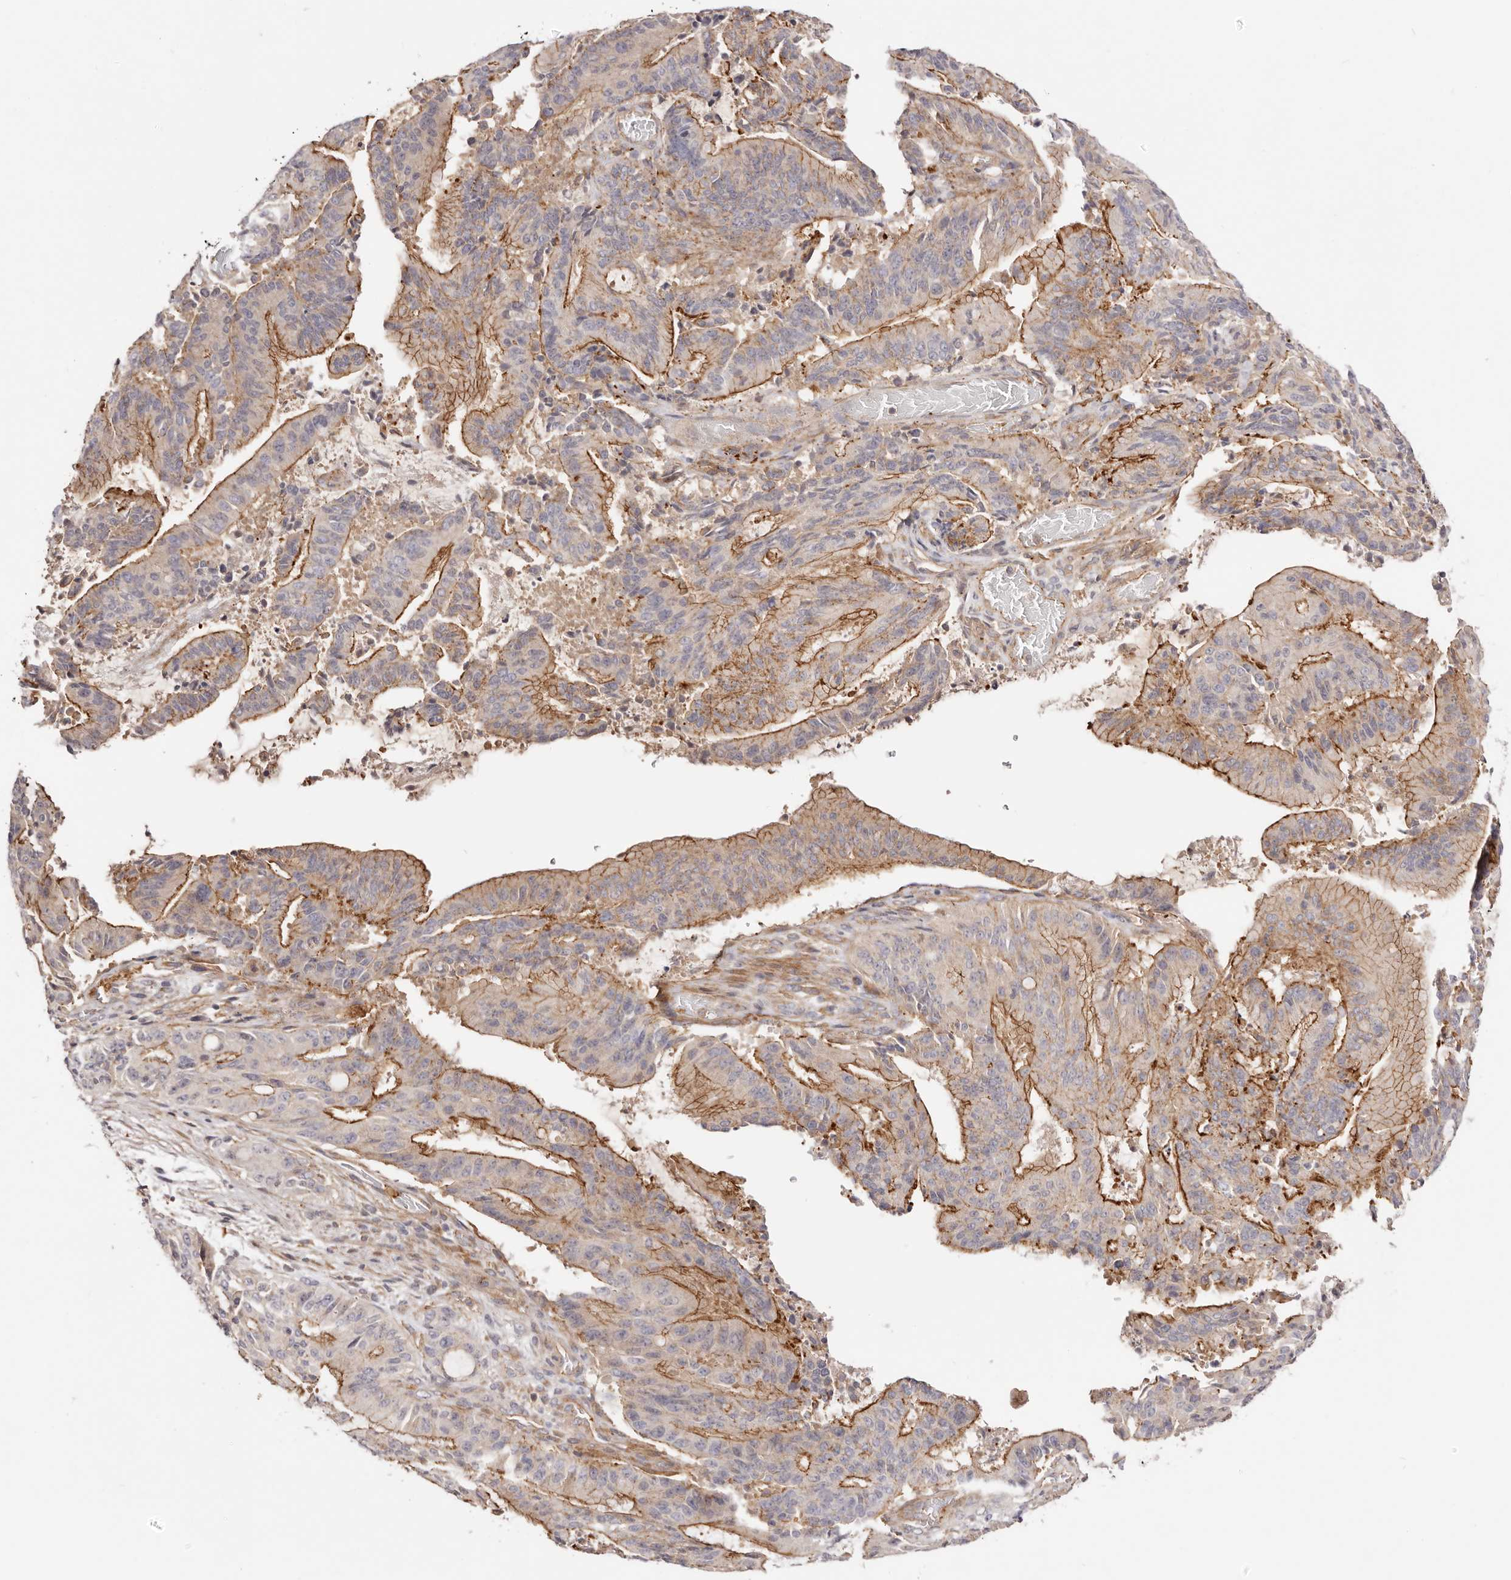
{"staining": {"intensity": "strong", "quantity": "25%-75%", "location": "cytoplasmic/membranous"}, "tissue": "liver cancer", "cell_type": "Tumor cells", "image_type": "cancer", "snomed": [{"axis": "morphology", "description": "Normal tissue, NOS"}, {"axis": "morphology", "description": "Cholangiocarcinoma"}, {"axis": "topography", "description": "Liver"}, {"axis": "topography", "description": "Peripheral nerve tissue"}], "caption": "This histopathology image reveals liver cholangiocarcinoma stained with immunohistochemistry to label a protein in brown. The cytoplasmic/membranous of tumor cells show strong positivity for the protein. Nuclei are counter-stained blue.", "gene": "SLC35B2", "patient": {"sex": "female", "age": 73}}